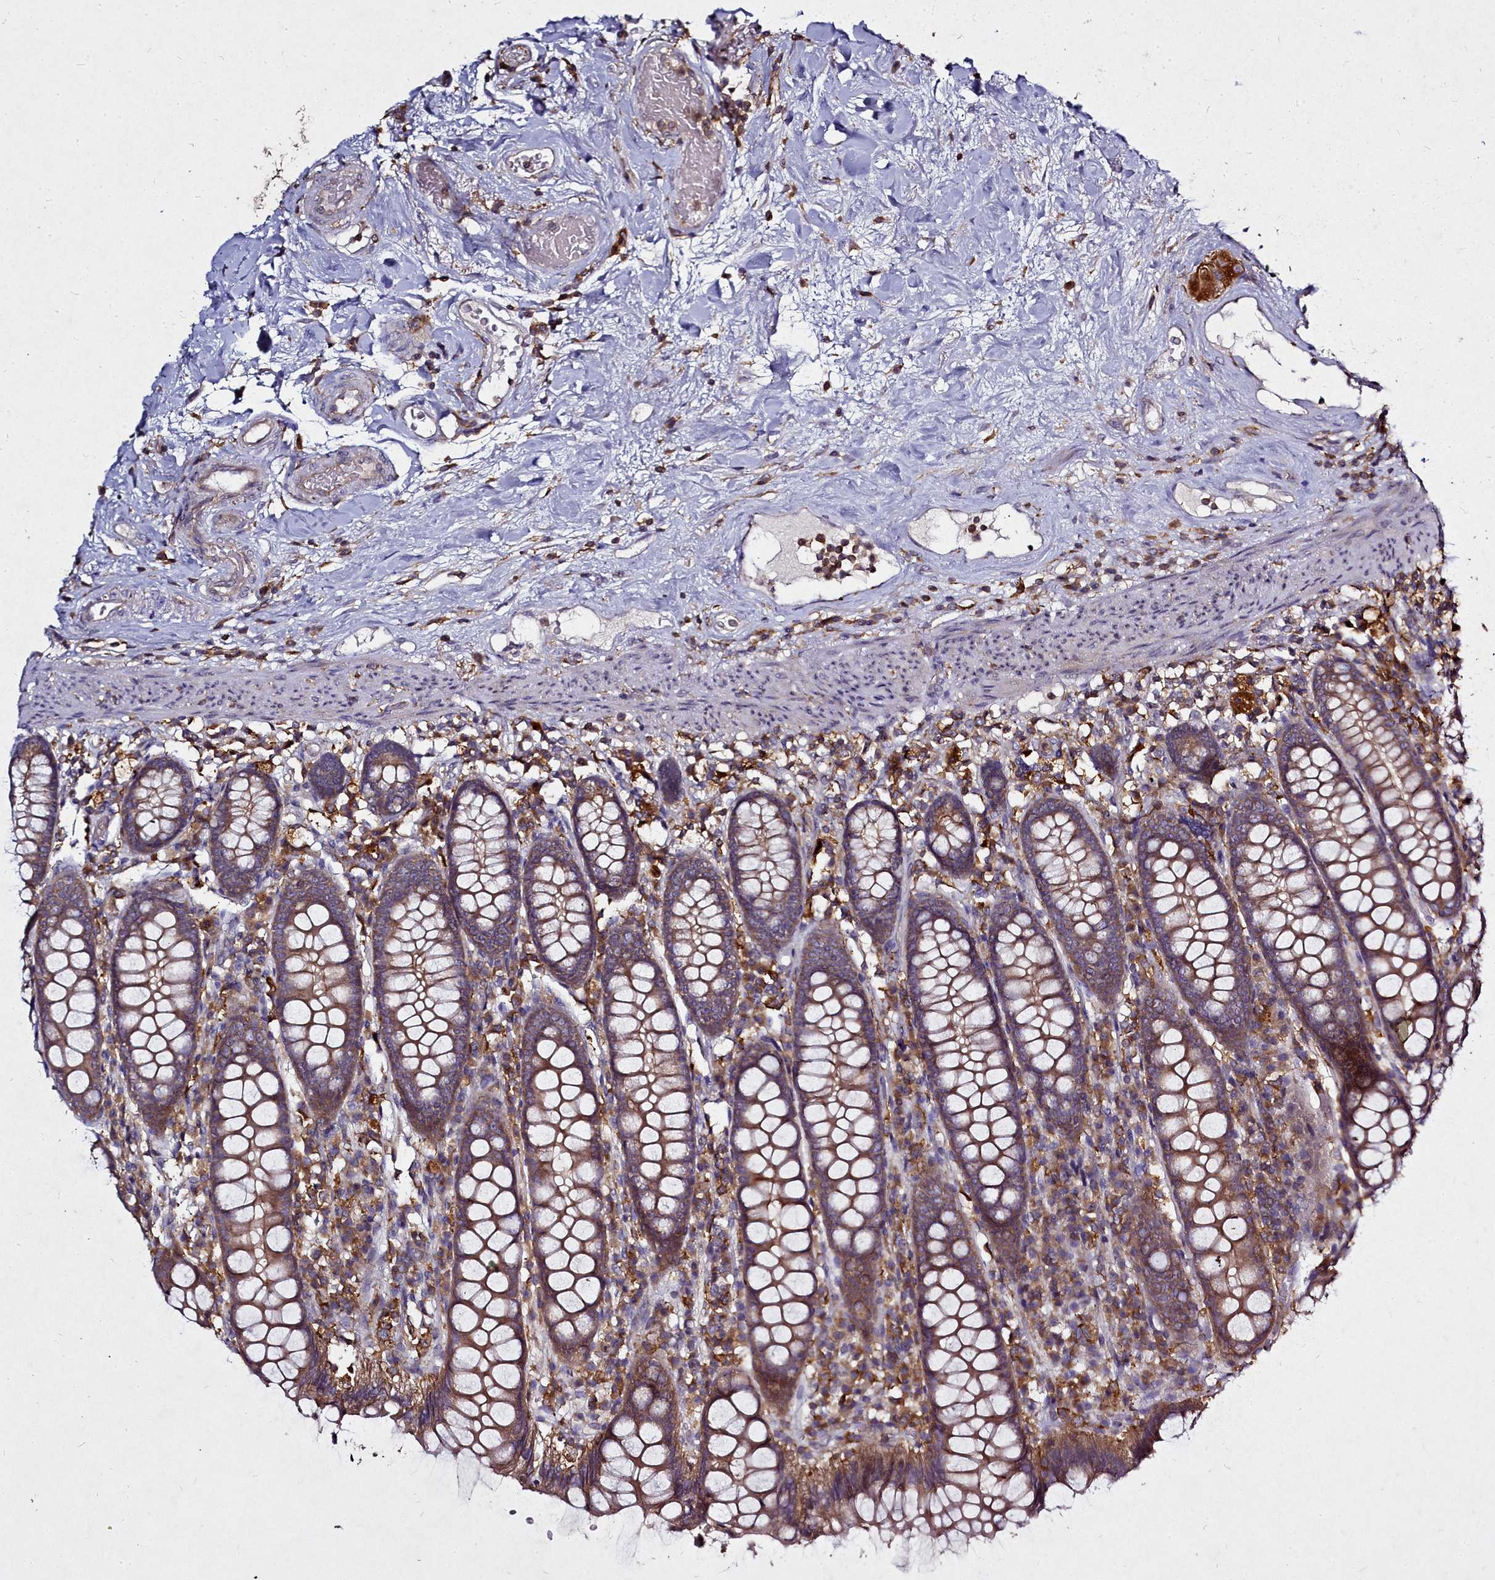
{"staining": {"intensity": "weak", "quantity": ">75%", "location": "cytoplasmic/membranous"}, "tissue": "colon", "cell_type": "Endothelial cells", "image_type": "normal", "snomed": [{"axis": "morphology", "description": "Normal tissue, NOS"}, {"axis": "topography", "description": "Colon"}], "caption": "This image displays normal colon stained with immunohistochemistry (IHC) to label a protein in brown. The cytoplasmic/membranous of endothelial cells show weak positivity for the protein. Nuclei are counter-stained blue.", "gene": "NCKAP1L", "patient": {"sex": "female", "age": 79}}